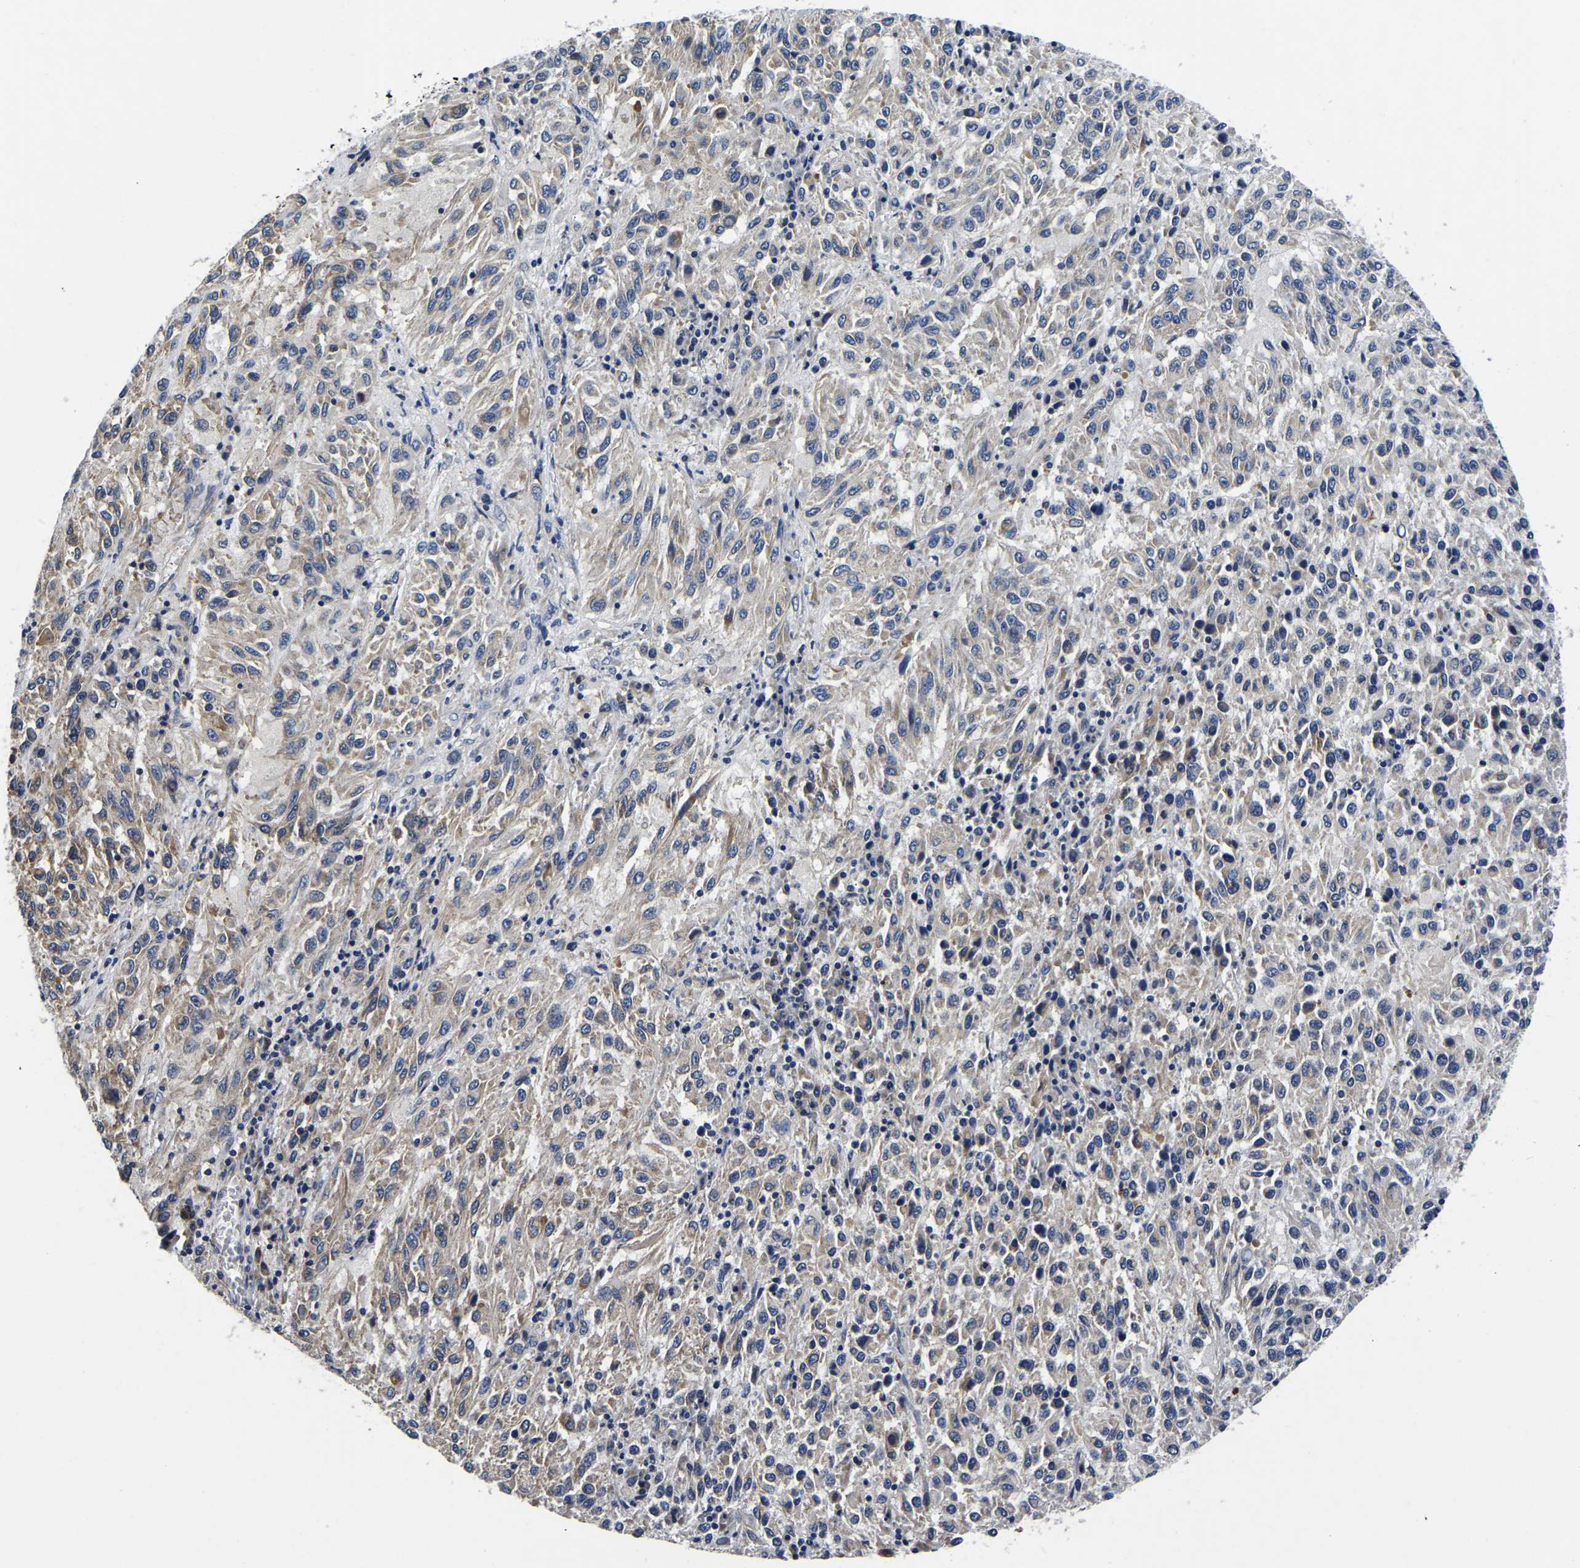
{"staining": {"intensity": "moderate", "quantity": ">75%", "location": "cytoplasmic/membranous"}, "tissue": "melanoma", "cell_type": "Tumor cells", "image_type": "cancer", "snomed": [{"axis": "morphology", "description": "Malignant melanoma, Metastatic site"}, {"axis": "topography", "description": "Lung"}], "caption": "Malignant melanoma (metastatic site) was stained to show a protein in brown. There is medium levels of moderate cytoplasmic/membranous staining in approximately >75% of tumor cells.", "gene": "KCTD17", "patient": {"sex": "male", "age": 64}}